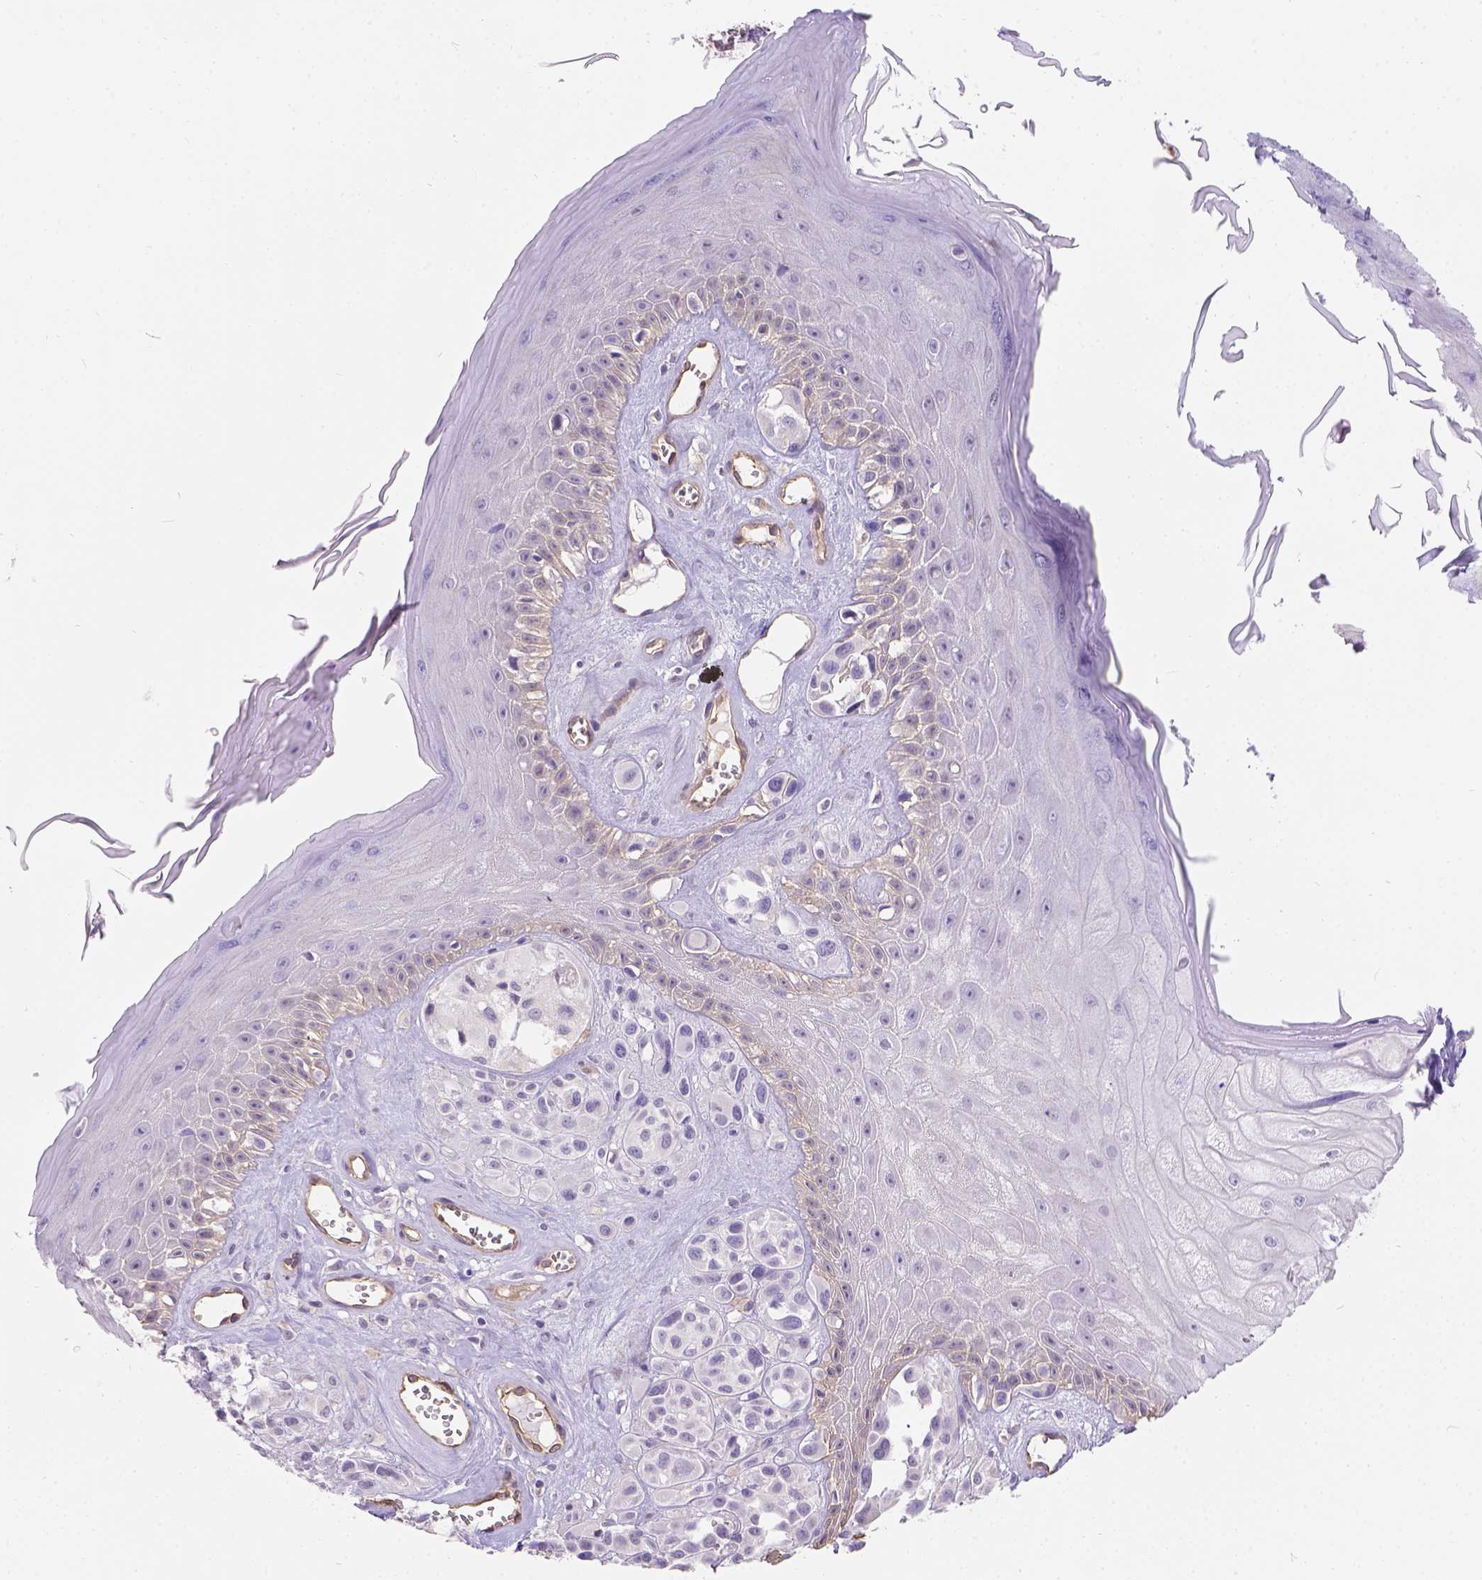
{"staining": {"intensity": "negative", "quantity": "none", "location": "none"}, "tissue": "melanoma", "cell_type": "Tumor cells", "image_type": "cancer", "snomed": [{"axis": "morphology", "description": "Malignant melanoma, NOS"}, {"axis": "topography", "description": "Skin"}], "caption": "There is no significant positivity in tumor cells of malignant melanoma.", "gene": "PHF7", "patient": {"sex": "male", "age": 77}}